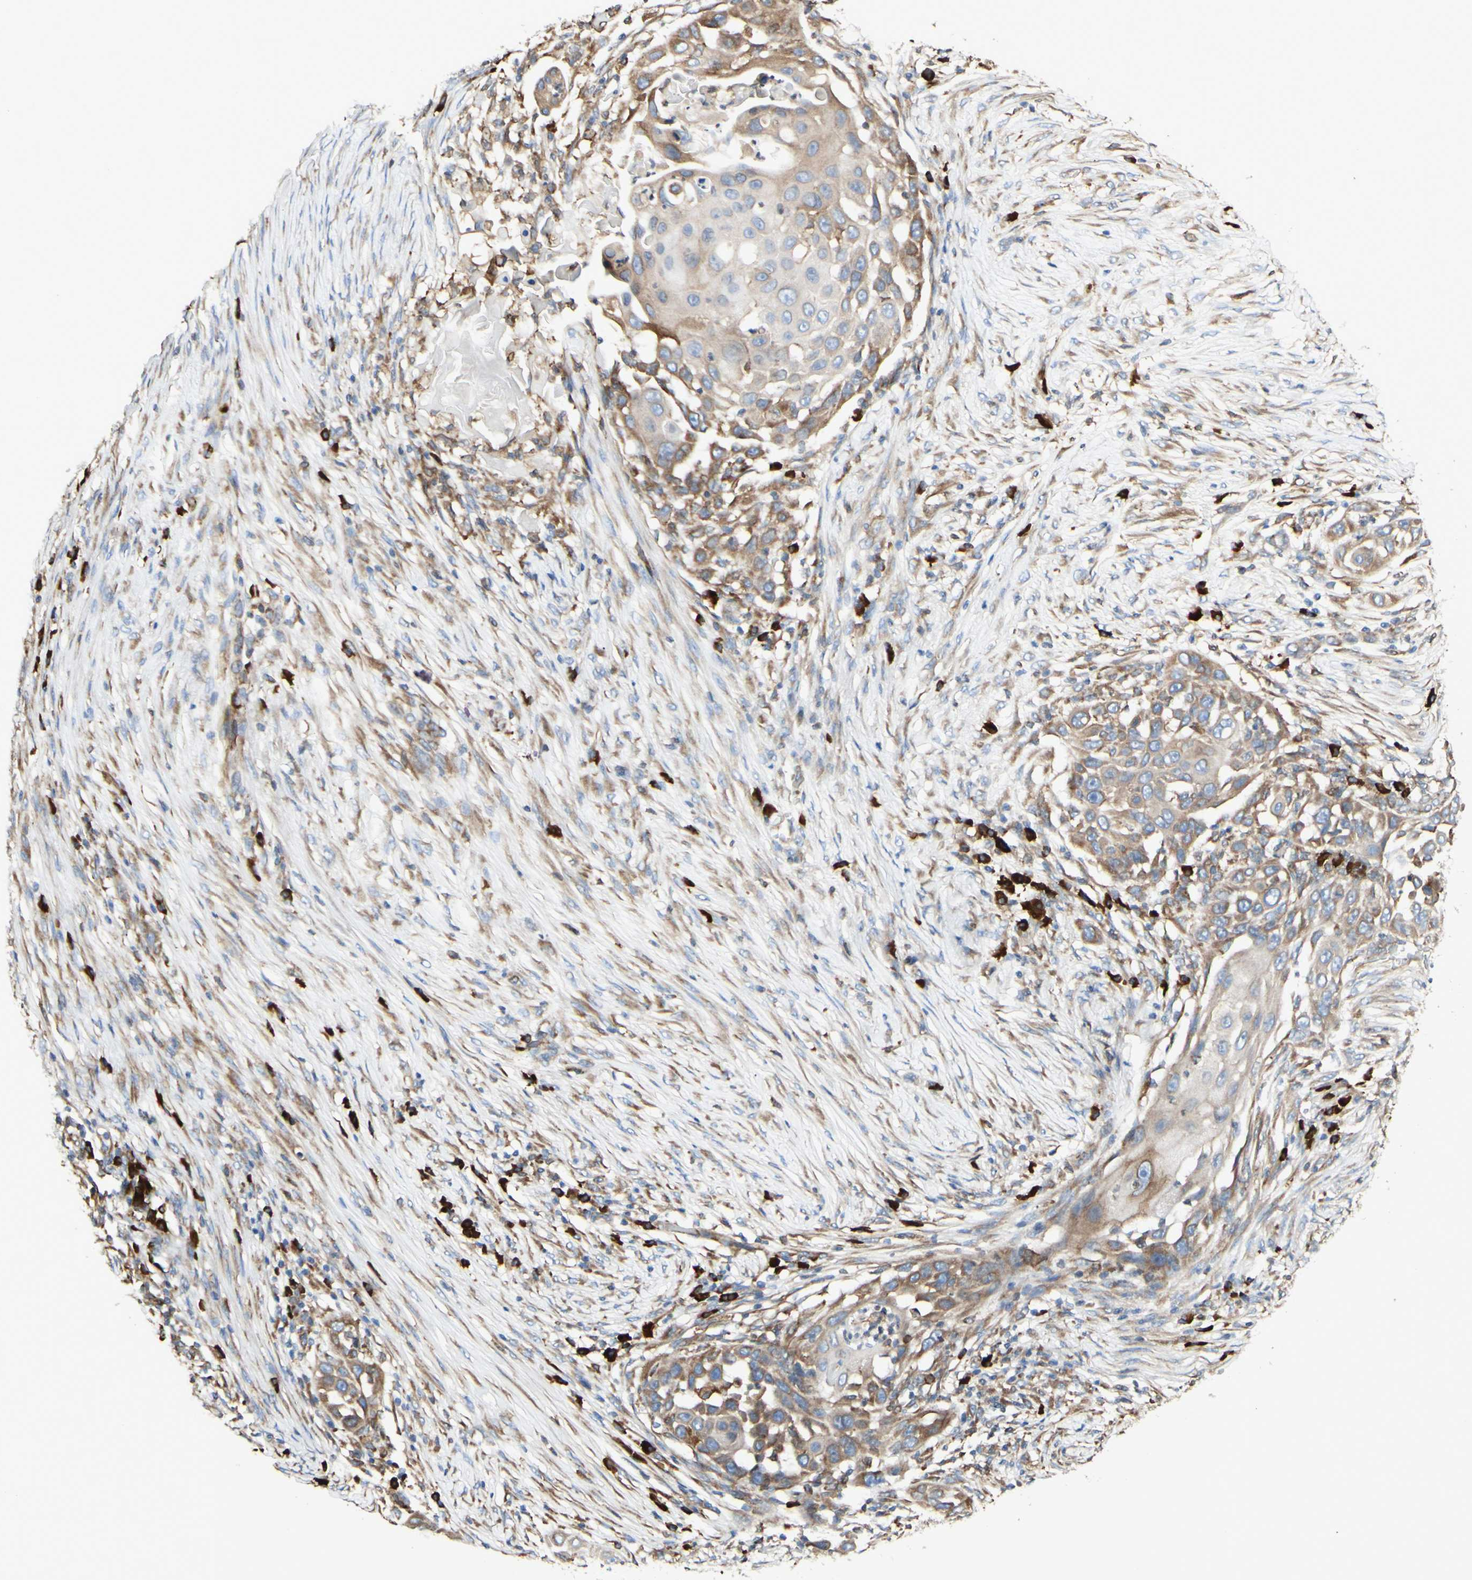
{"staining": {"intensity": "weak", "quantity": ">75%", "location": "cytoplasmic/membranous"}, "tissue": "skin cancer", "cell_type": "Tumor cells", "image_type": "cancer", "snomed": [{"axis": "morphology", "description": "Squamous cell carcinoma, NOS"}, {"axis": "topography", "description": "Skin"}], "caption": "High-magnification brightfield microscopy of squamous cell carcinoma (skin) stained with DAB (3,3'-diaminobenzidine) (brown) and counterstained with hematoxylin (blue). tumor cells exhibit weak cytoplasmic/membranous positivity is appreciated in approximately>75% of cells. The protein of interest is stained brown, and the nuclei are stained in blue (DAB IHC with brightfield microscopy, high magnification).", "gene": "DNAJB11", "patient": {"sex": "female", "age": 44}}